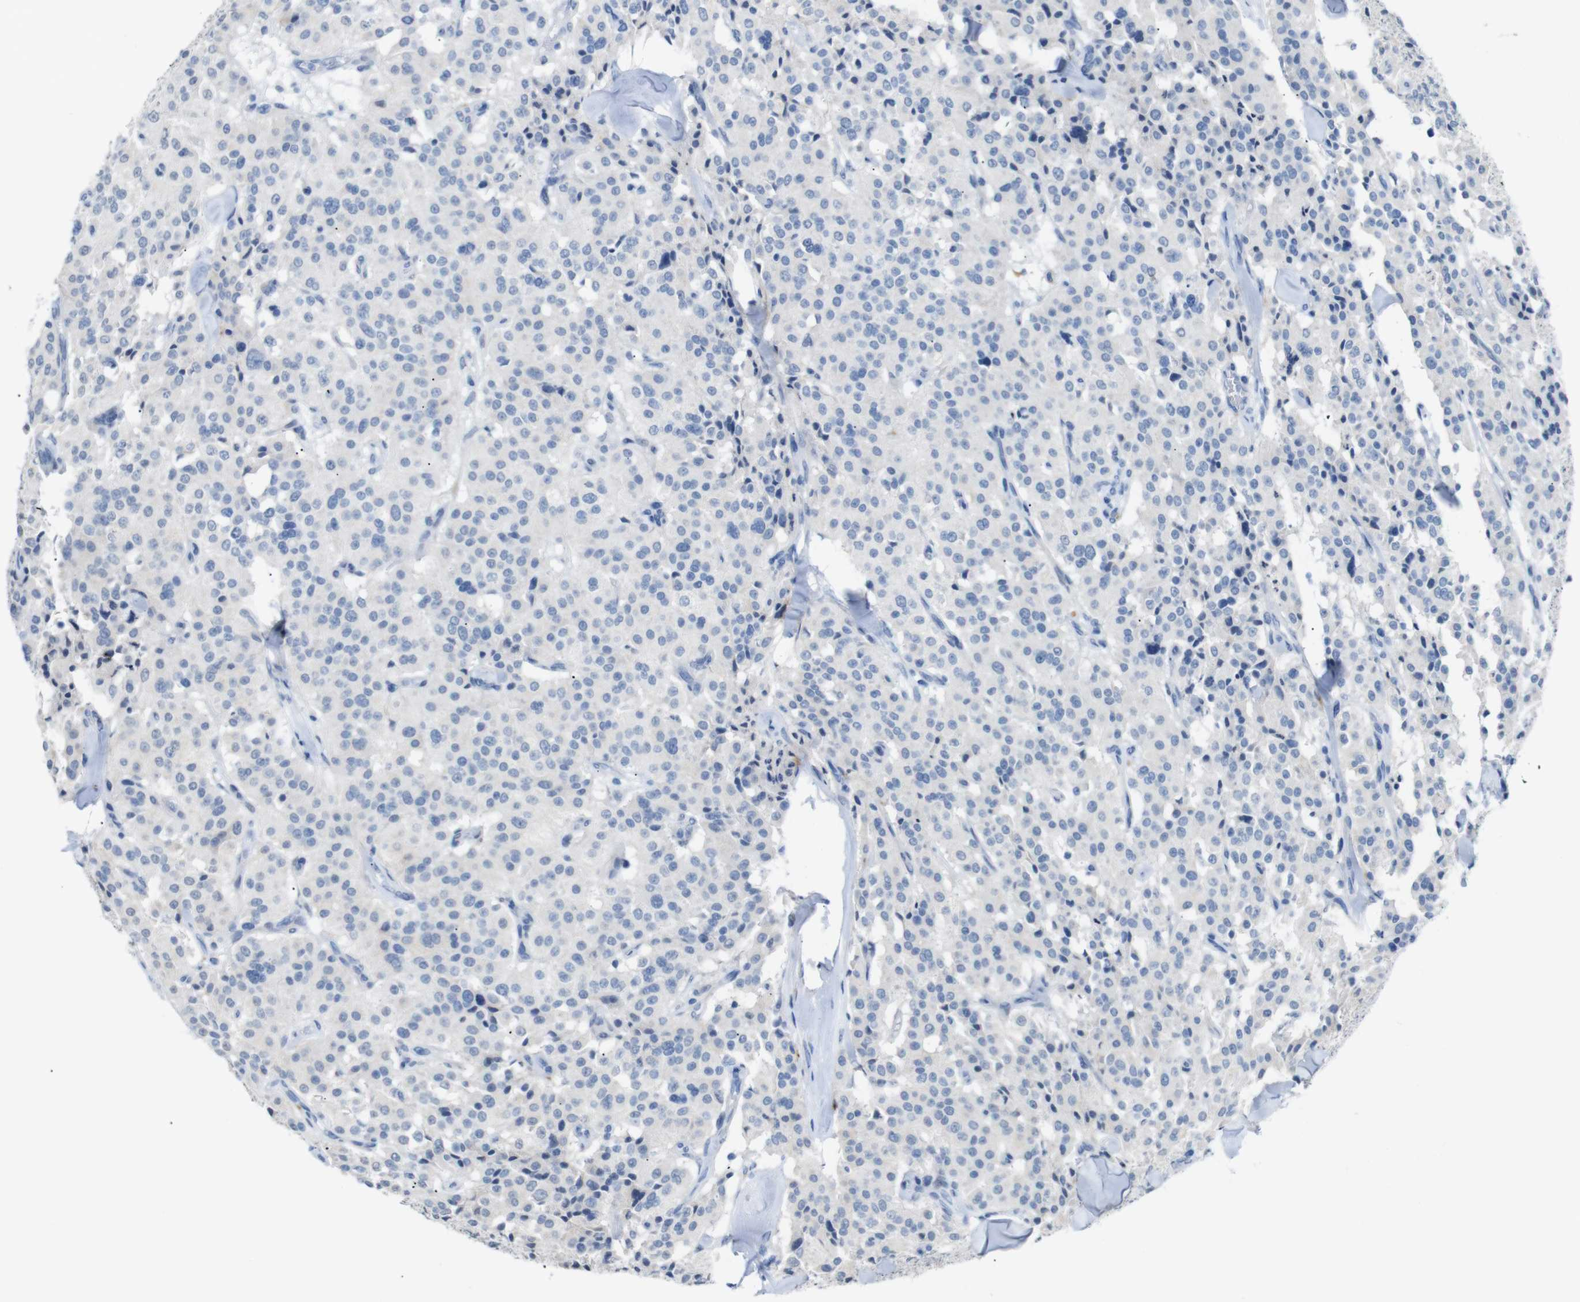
{"staining": {"intensity": "negative", "quantity": "none", "location": "none"}, "tissue": "carcinoid", "cell_type": "Tumor cells", "image_type": "cancer", "snomed": [{"axis": "morphology", "description": "Carcinoid, malignant, NOS"}, {"axis": "topography", "description": "Lung"}], "caption": "Immunohistochemical staining of human carcinoid (malignant) reveals no significant positivity in tumor cells. (Stains: DAB immunohistochemistry (IHC) with hematoxylin counter stain, Microscopy: brightfield microscopy at high magnification).", "gene": "CHRM5", "patient": {"sex": "male", "age": 30}}